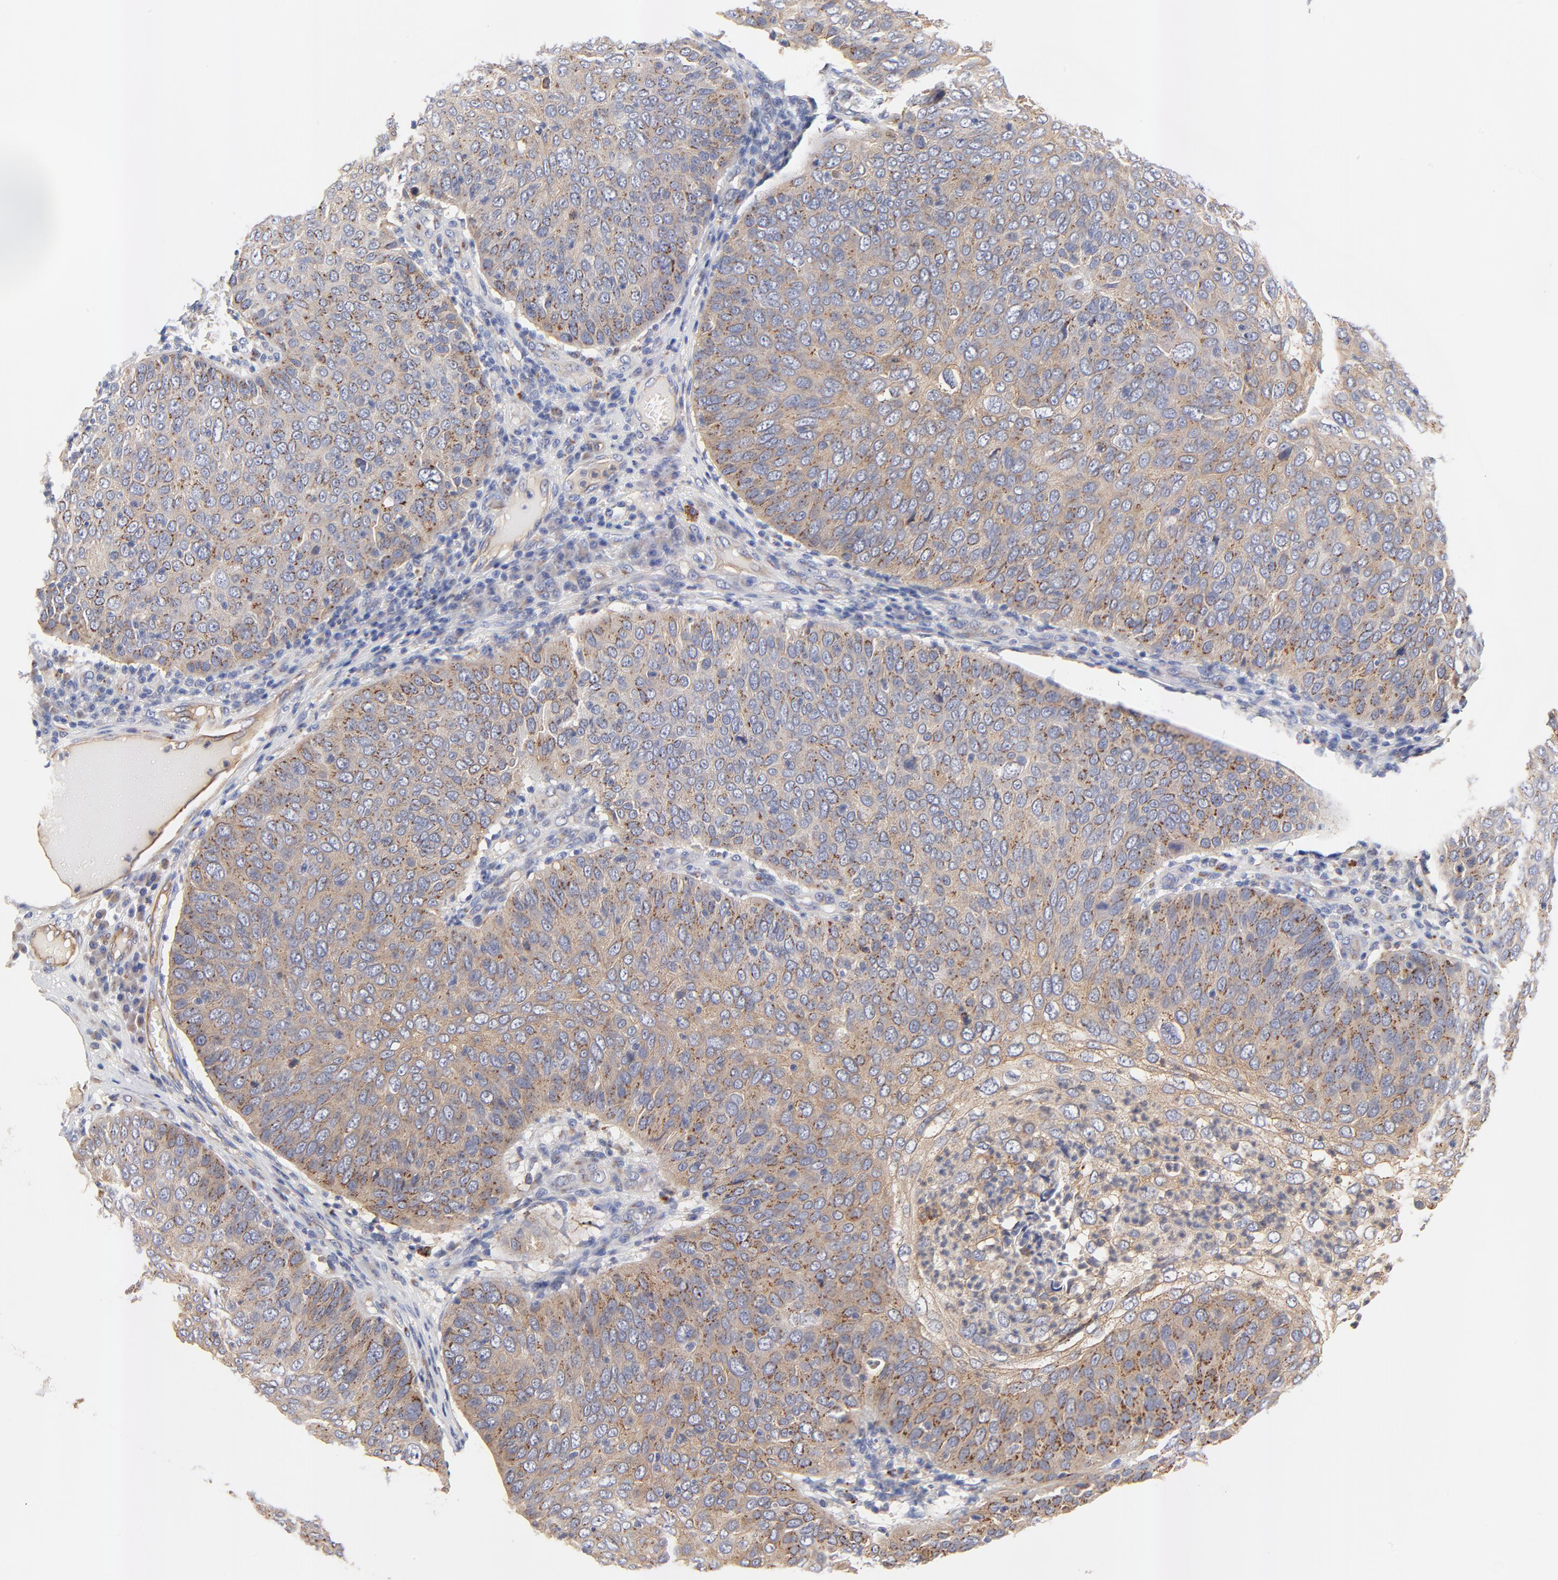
{"staining": {"intensity": "moderate", "quantity": ">75%", "location": "cytoplasmic/membranous"}, "tissue": "skin cancer", "cell_type": "Tumor cells", "image_type": "cancer", "snomed": [{"axis": "morphology", "description": "Squamous cell carcinoma, NOS"}, {"axis": "topography", "description": "Skin"}], "caption": "Skin squamous cell carcinoma was stained to show a protein in brown. There is medium levels of moderate cytoplasmic/membranous staining in approximately >75% of tumor cells. Immunohistochemistry stains the protein in brown and the nuclei are stained blue.", "gene": "FBXL2", "patient": {"sex": "male", "age": 87}}